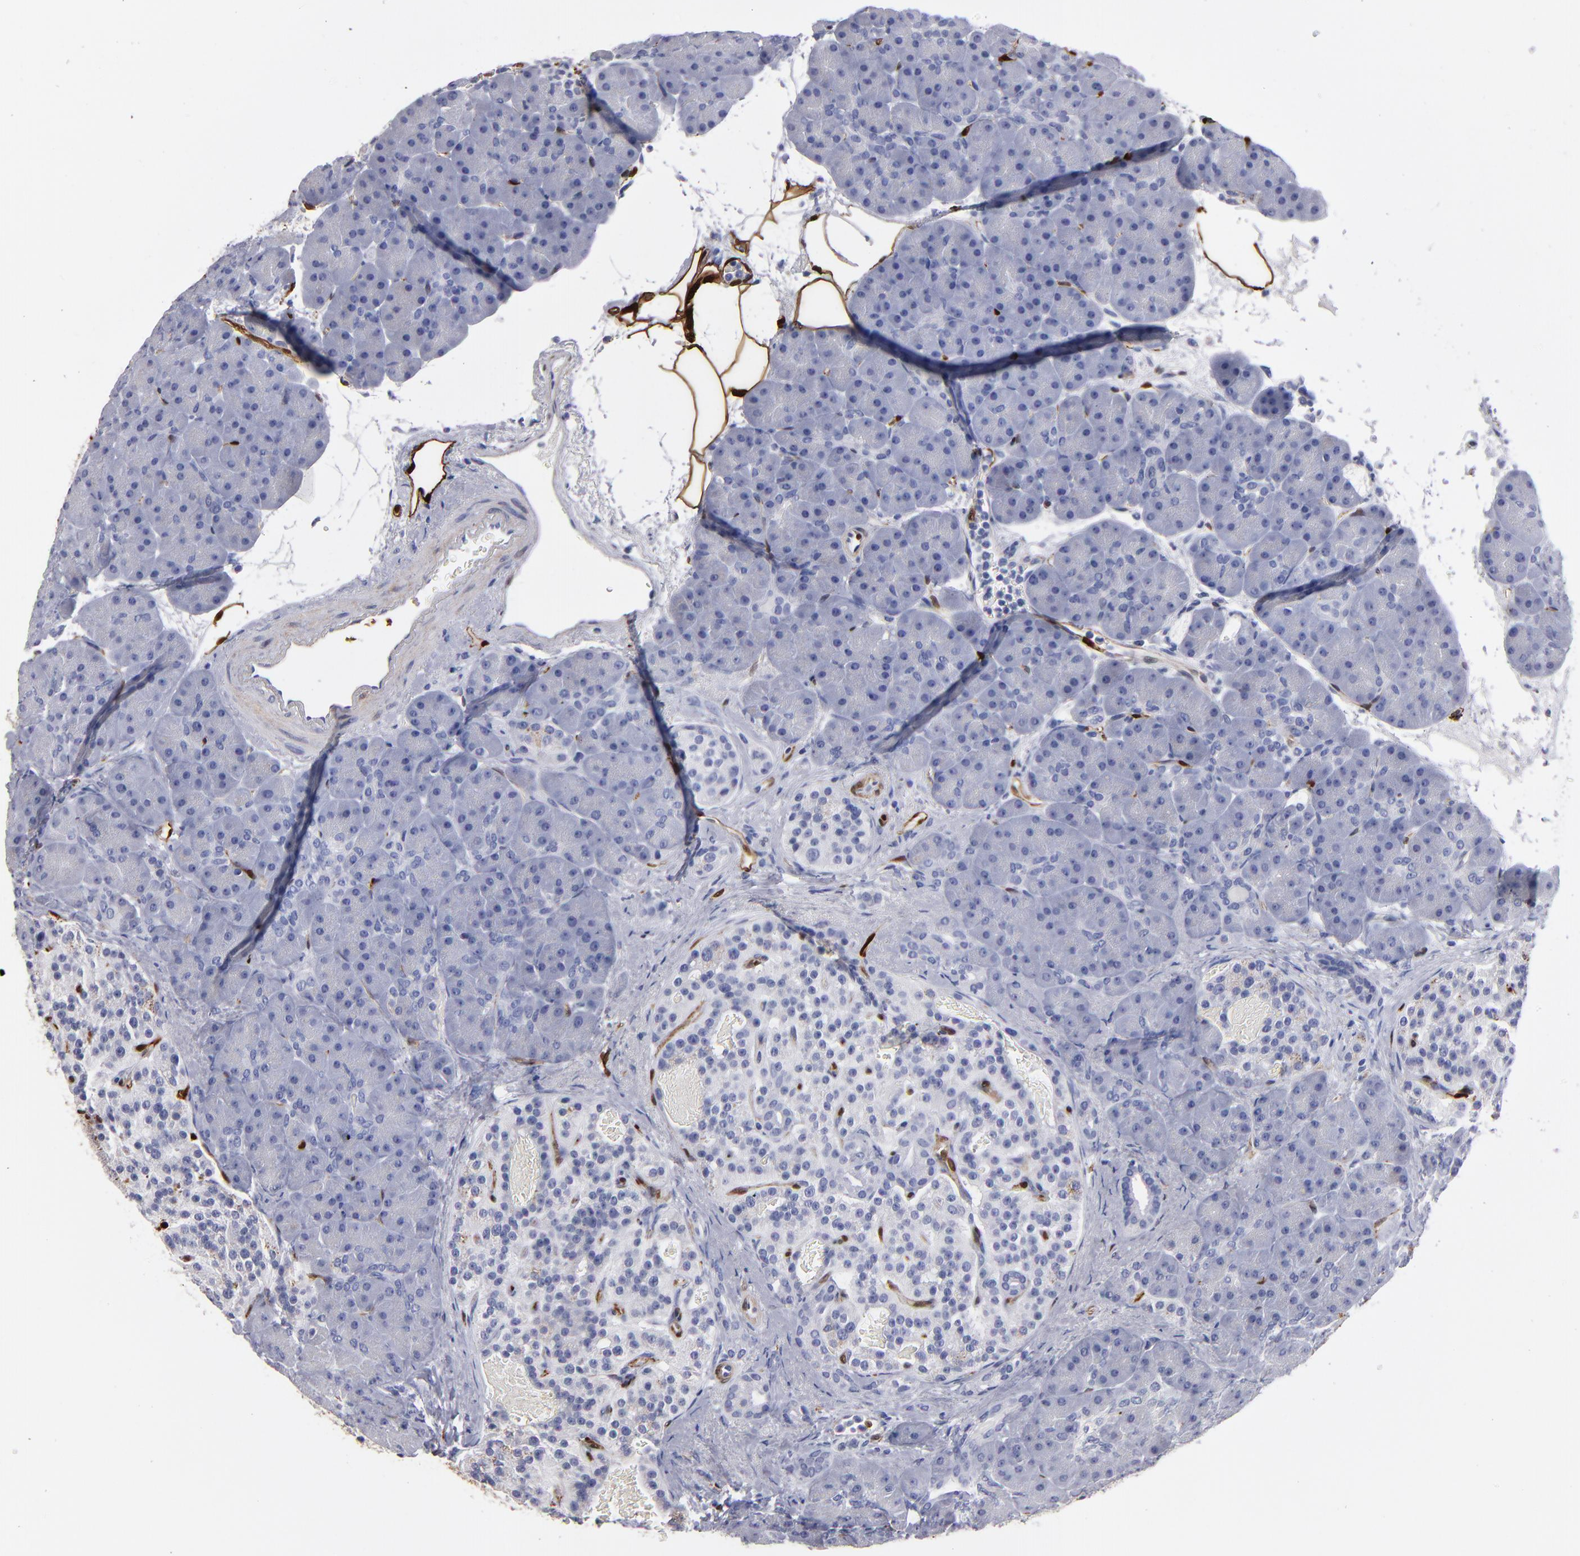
{"staining": {"intensity": "negative", "quantity": "none", "location": "none"}, "tissue": "pancreas", "cell_type": "Exocrine glandular cells", "image_type": "normal", "snomed": [{"axis": "morphology", "description": "Normal tissue, NOS"}, {"axis": "topography", "description": "Pancreas"}], "caption": "Image shows no protein expression in exocrine glandular cells of benign pancreas.", "gene": "FABP4", "patient": {"sex": "male", "age": 66}}